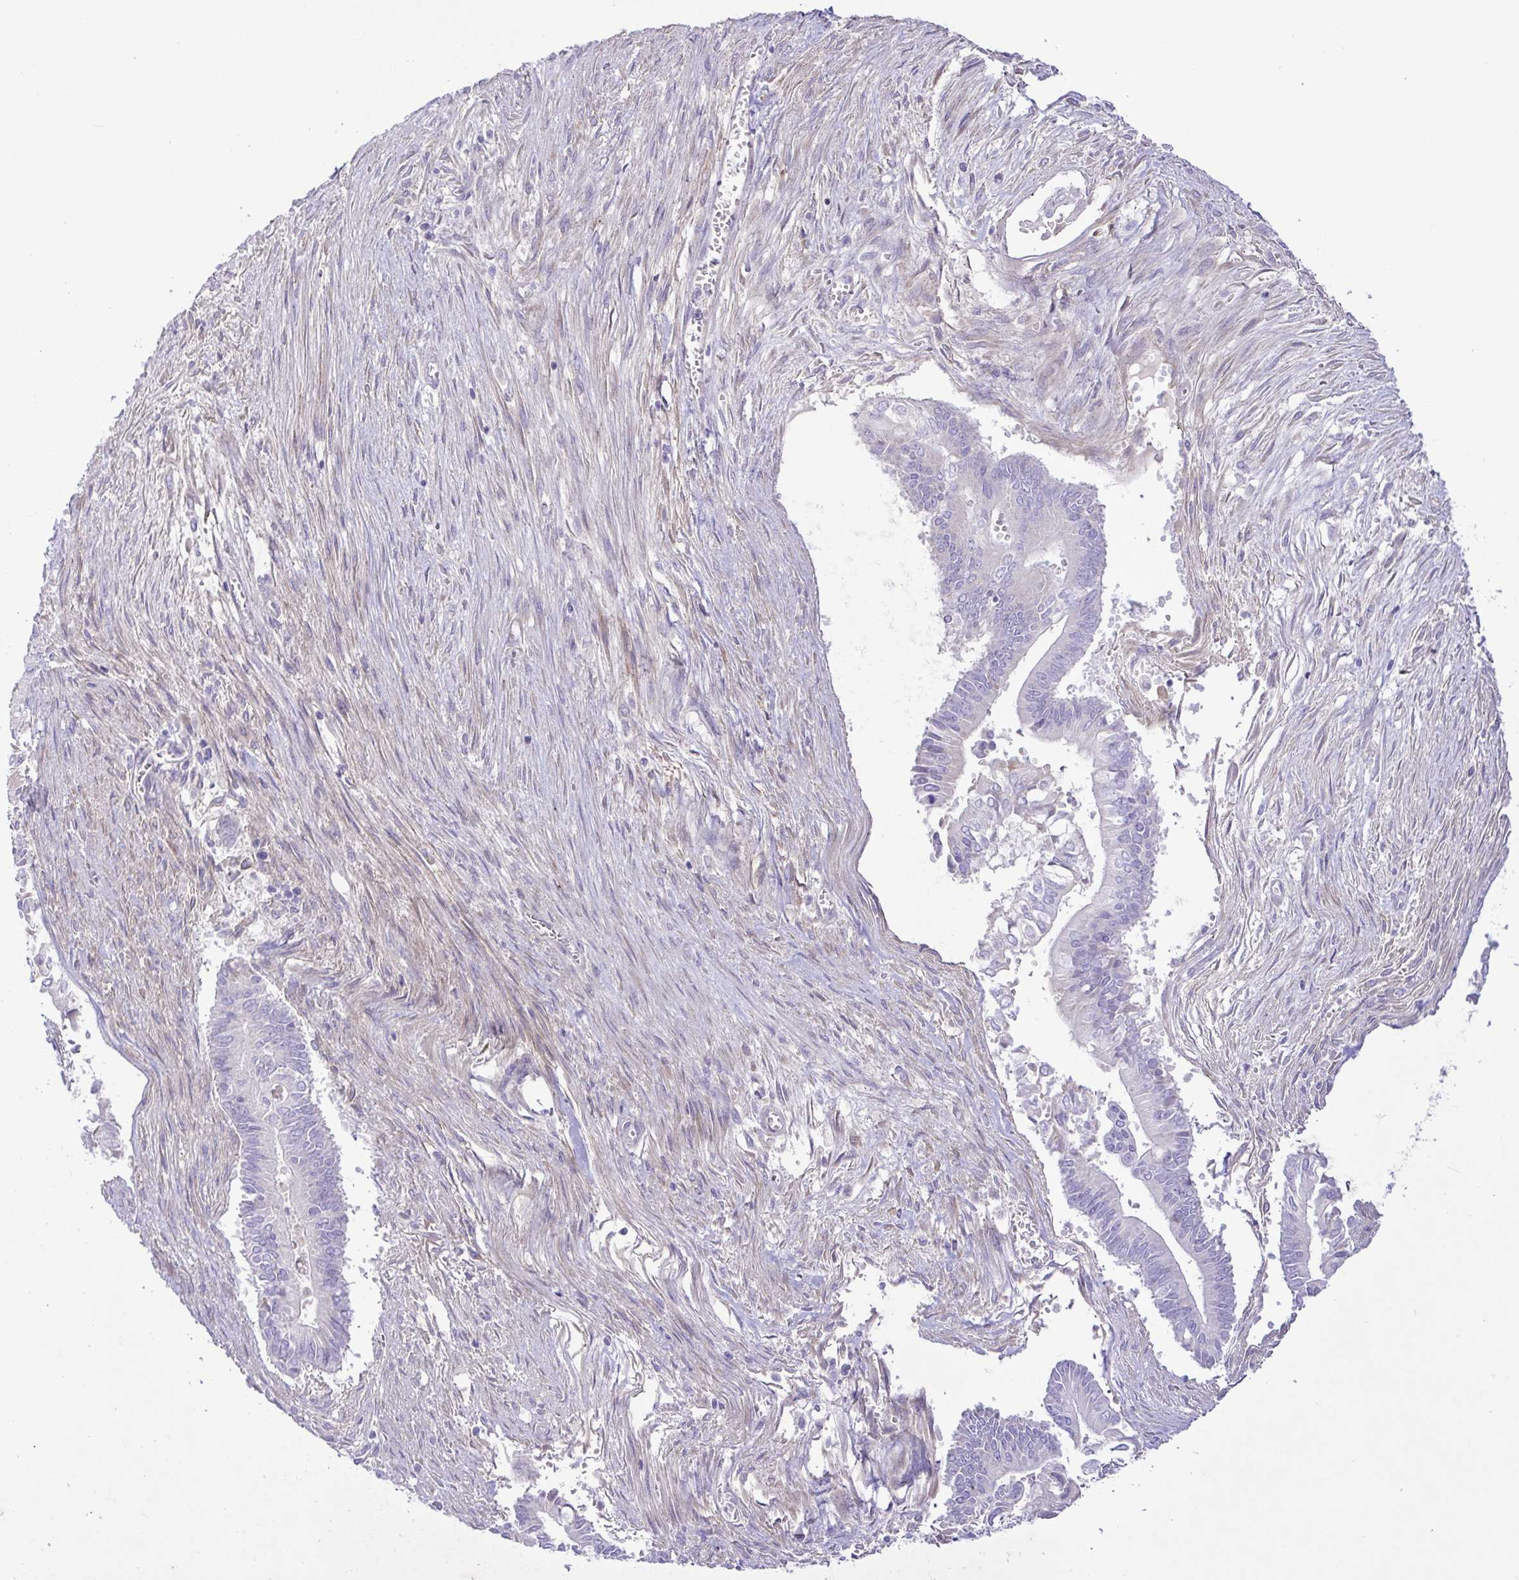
{"staining": {"intensity": "negative", "quantity": "none", "location": "none"}, "tissue": "pancreatic cancer", "cell_type": "Tumor cells", "image_type": "cancer", "snomed": [{"axis": "morphology", "description": "Adenocarcinoma, NOS"}, {"axis": "topography", "description": "Pancreas"}], "caption": "An image of human adenocarcinoma (pancreatic) is negative for staining in tumor cells.", "gene": "FAM86B1", "patient": {"sex": "male", "age": 68}}